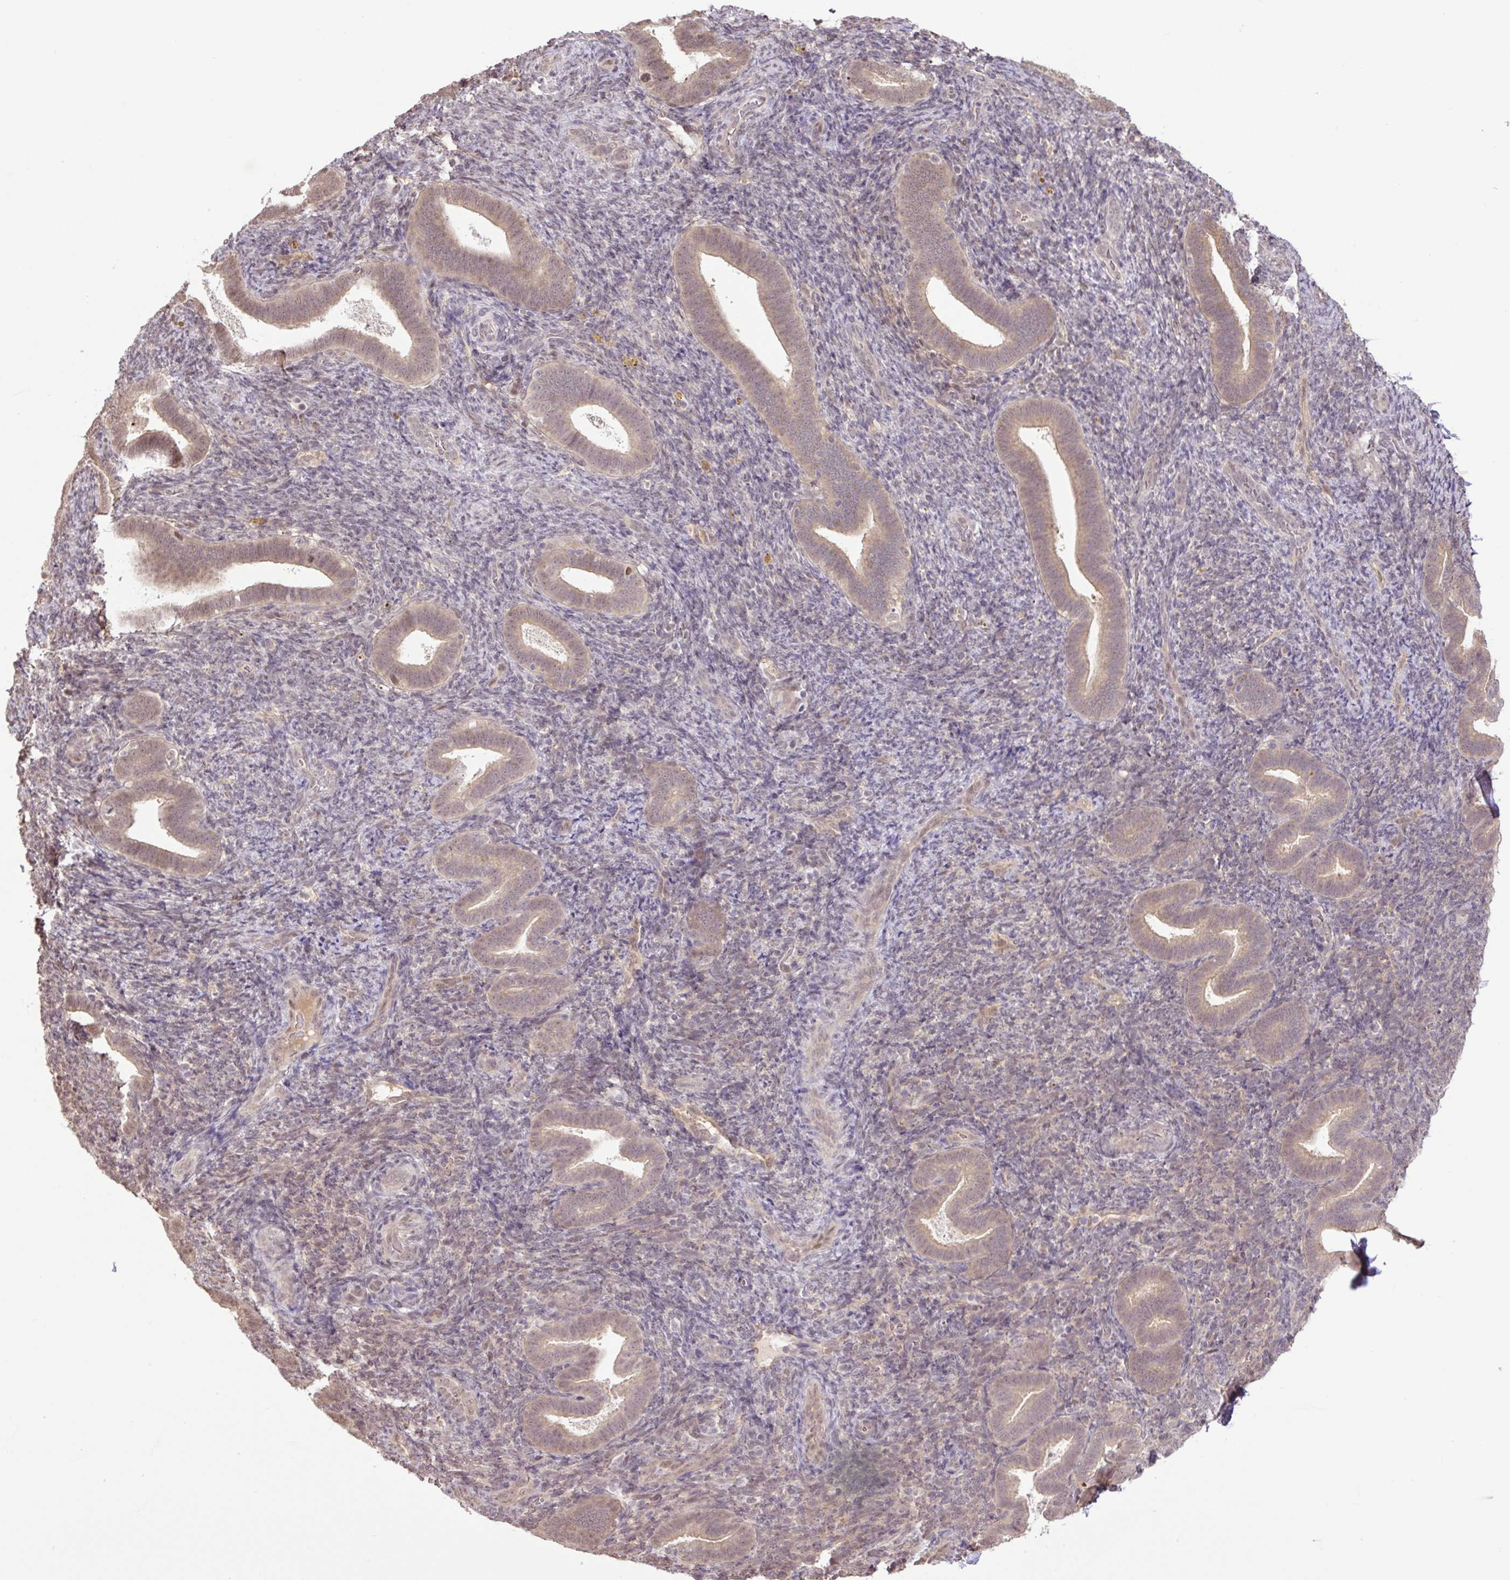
{"staining": {"intensity": "negative", "quantity": "none", "location": "none"}, "tissue": "endometrium", "cell_type": "Cells in endometrial stroma", "image_type": "normal", "snomed": [{"axis": "morphology", "description": "Normal tissue, NOS"}, {"axis": "topography", "description": "Endometrium"}], "caption": "Cells in endometrial stroma show no significant protein staining in unremarkable endometrium. (Stains: DAB immunohistochemistry with hematoxylin counter stain, Microscopy: brightfield microscopy at high magnification).", "gene": "SGTA", "patient": {"sex": "female", "age": 34}}